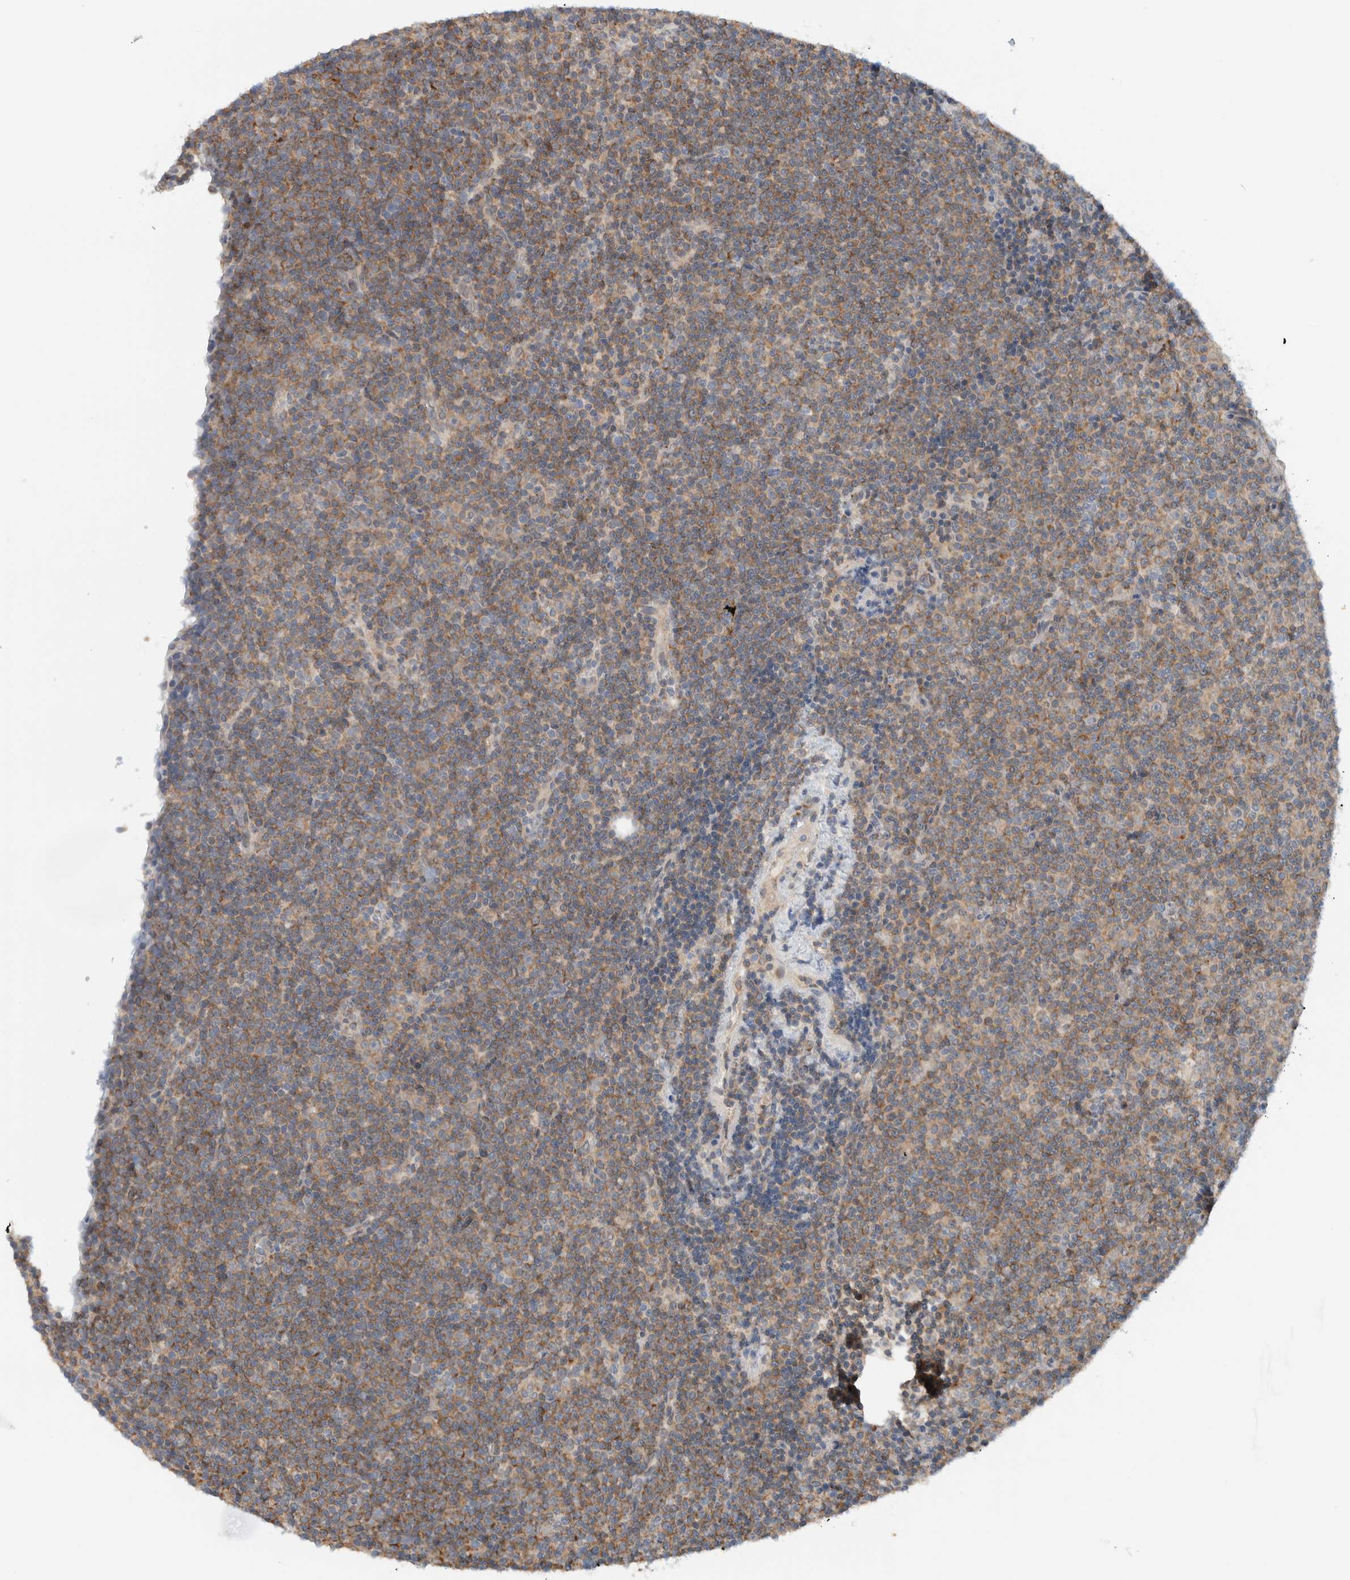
{"staining": {"intensity": "moderate", "quantity": ">75%", "location": "cytoplasmic/membranous"}, "tissue": "lymphoma", "cell_type": "Tumor cells", "image_type": "cancer", "snomed": [{"axis": "morphology", "description": "Malignant lymphoma, non-Hodgkin's type, Low grade"}, {"axis": "topography", "description": "Lymph node"}], "caption": "The micrograph demonstrates staining of lymphoma, revealing moderate cytoplasmic/membranous protein positivity (brown color) within tumor cells.", "gene": "RERE", "patient": {"sex": "female", "age": 67}}